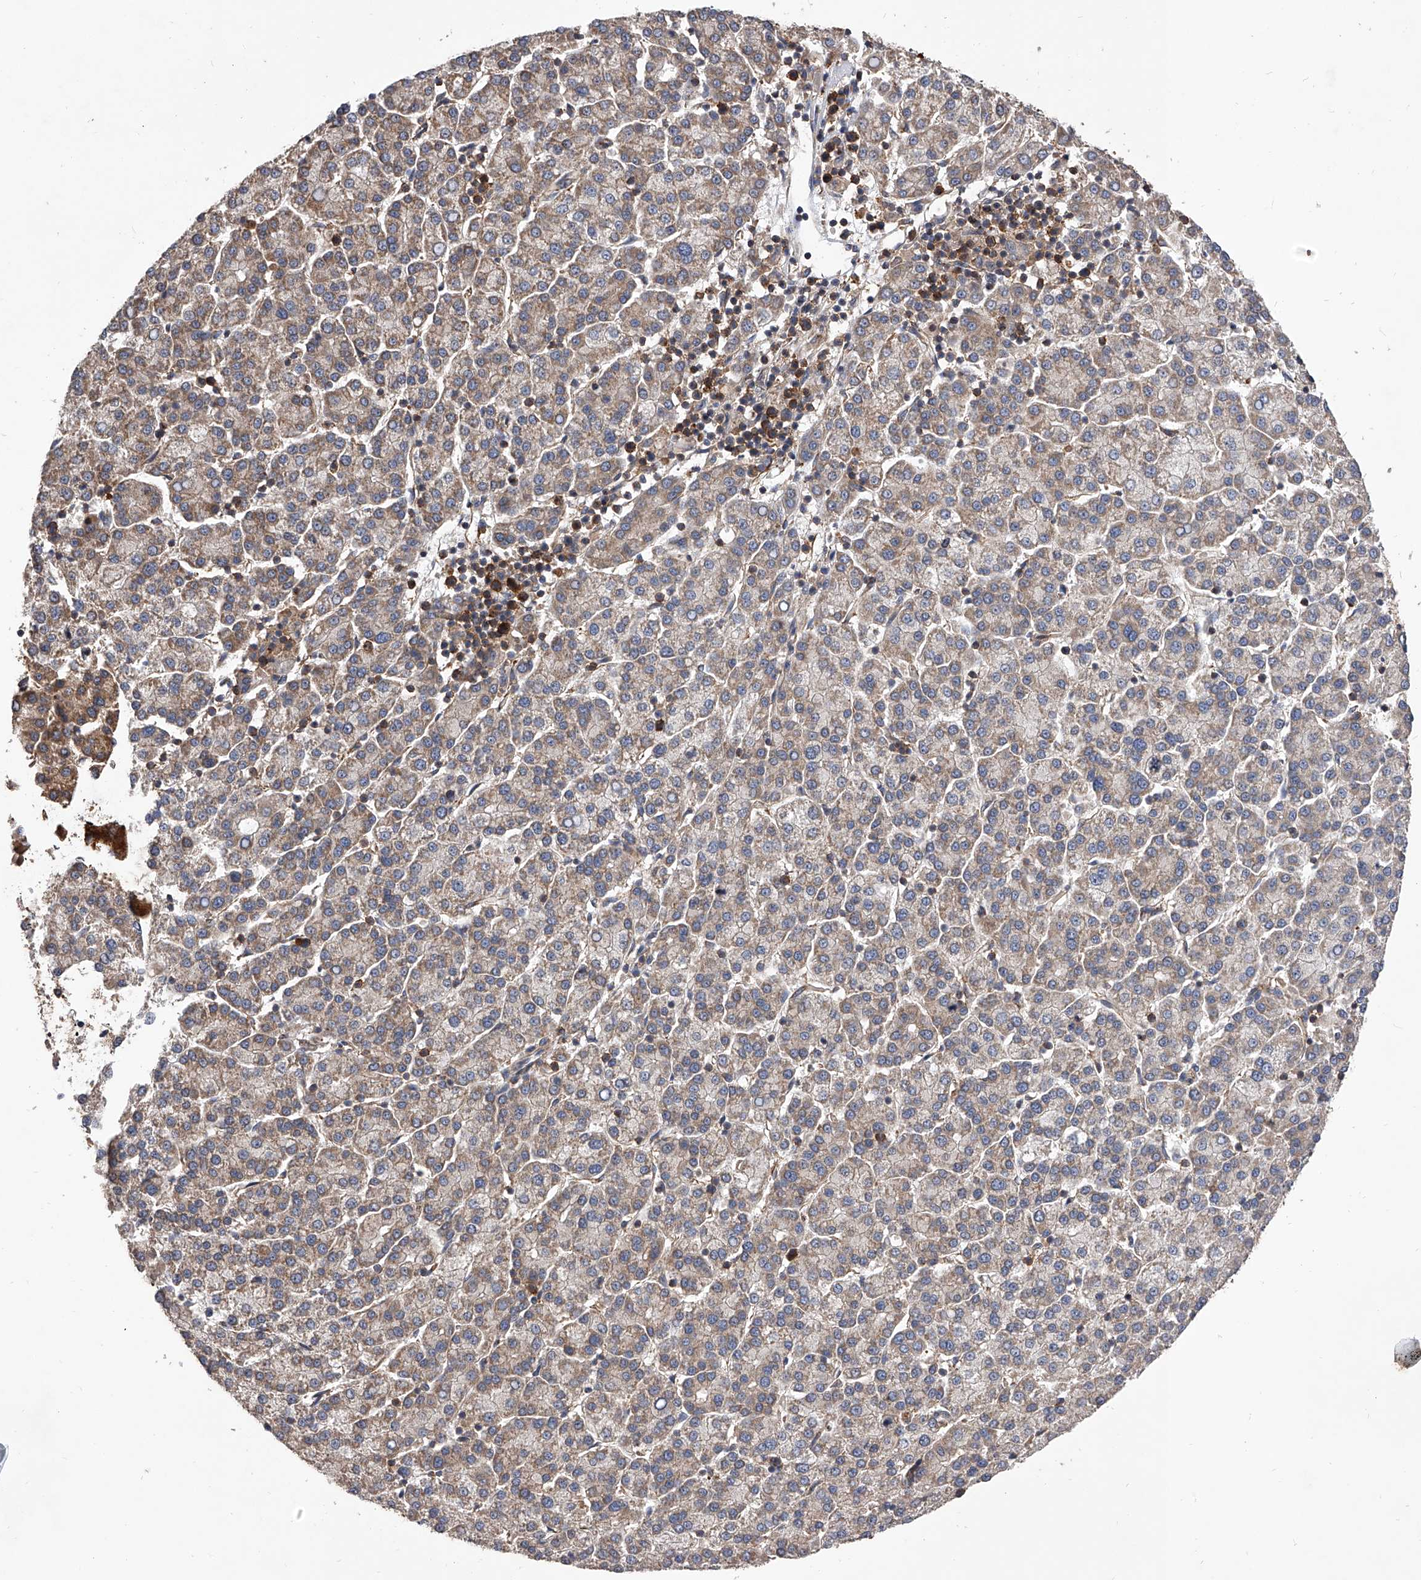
{"staining": {"intensity": "weak", "quantity": ">75%", "location": "cytoplasmic/membranous"}, "tissue": "liver cancer", "cell_type": "Tumor cells", "image_type": "cancer", "snomed": [{"axis": "morphology", "description": "Carcinoma, Hepatocellular, NOS"}, {"axis": "topography", "description": "Liver"}], "caption": "There is low levels of weak cytoplasmic/membranous staining in tumor cells of liver cancer (hepatocellular carcinoma), as demonstrated by immunohistochemical staining (brown color).", "gene": "CFAP410", "patient": {"sex": "female", "age": 58}}